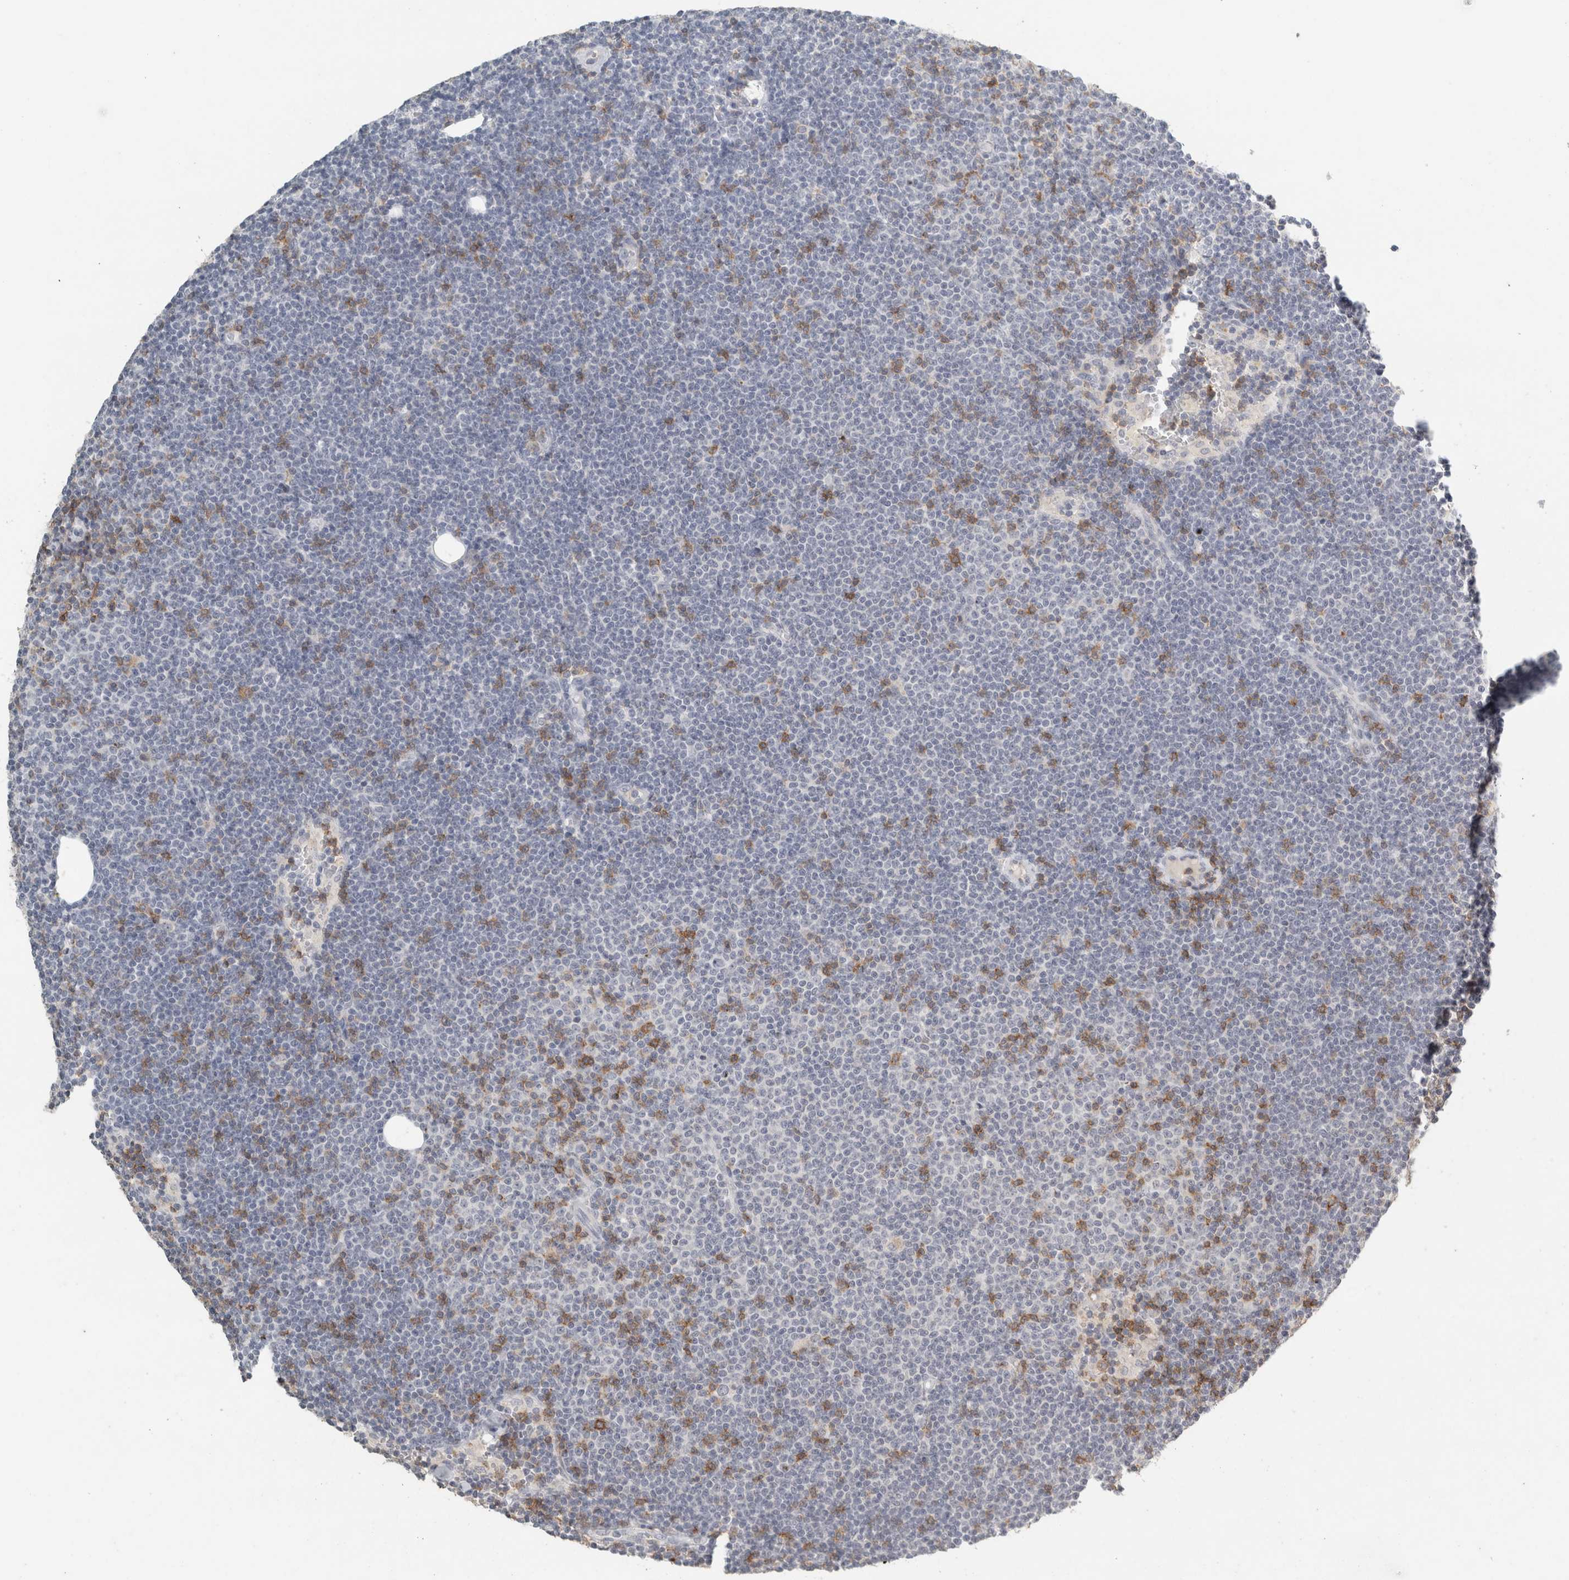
{"staining": {"intensity": "negative", "quantity": "none", "location": "none"}, "tissue": "lymphoma", "cell_type": "Tumor cells", "image_type": "cancer", "snomed": [{"axis": "morphology", "description": "Malignant lymphoma, non-Hodgkin's type, Low grade"}, {"axis": "topography", "description": "Lymph node"}], "caption": "IHC histopathology image of low-grade malignant lymphoma, non-Hodgkin's type stained for a protein (brown), which shows no staining in tumor cells.", "gene": "TRAT1", "patient": {"sex": "female", "age": 53}}